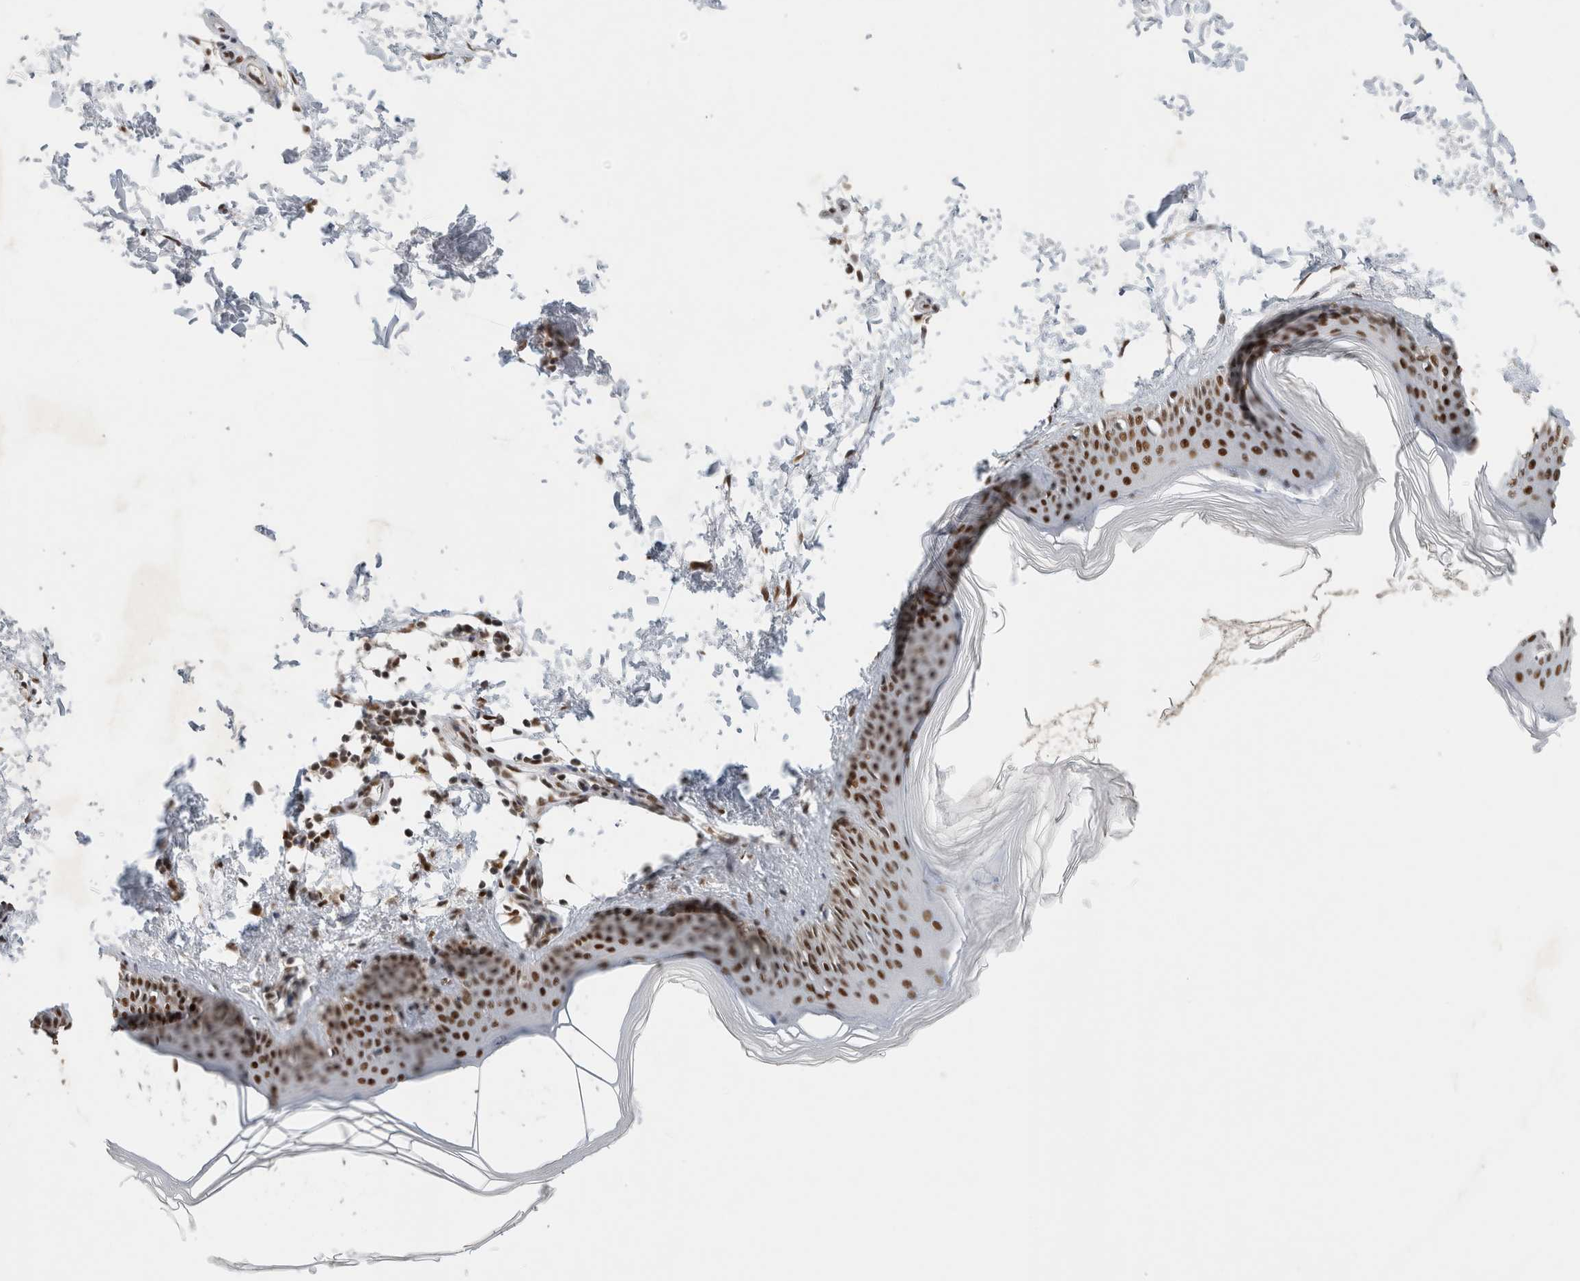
{"staining": {"intensity": "moderate", "quantity": ">75%", "location": "cytoplasmic/membranous,nuclear"}, "tissue": "skin", "cell_type": "Fibroblasts", "image_type": "normal", "snomed": [{"axis": "morphology", "description": "Normal tissue, NOS"}, {"axis": "topography", "description": "Skin"}], "caption": "Moderate cytoplasmic/membranous,nuclear staining for a protein is seen in approximately >75% of fibroblasts of unremarkable skin using IHC.", "gene": "DDX42", "patient": {"sex": "female", "age": 27}}